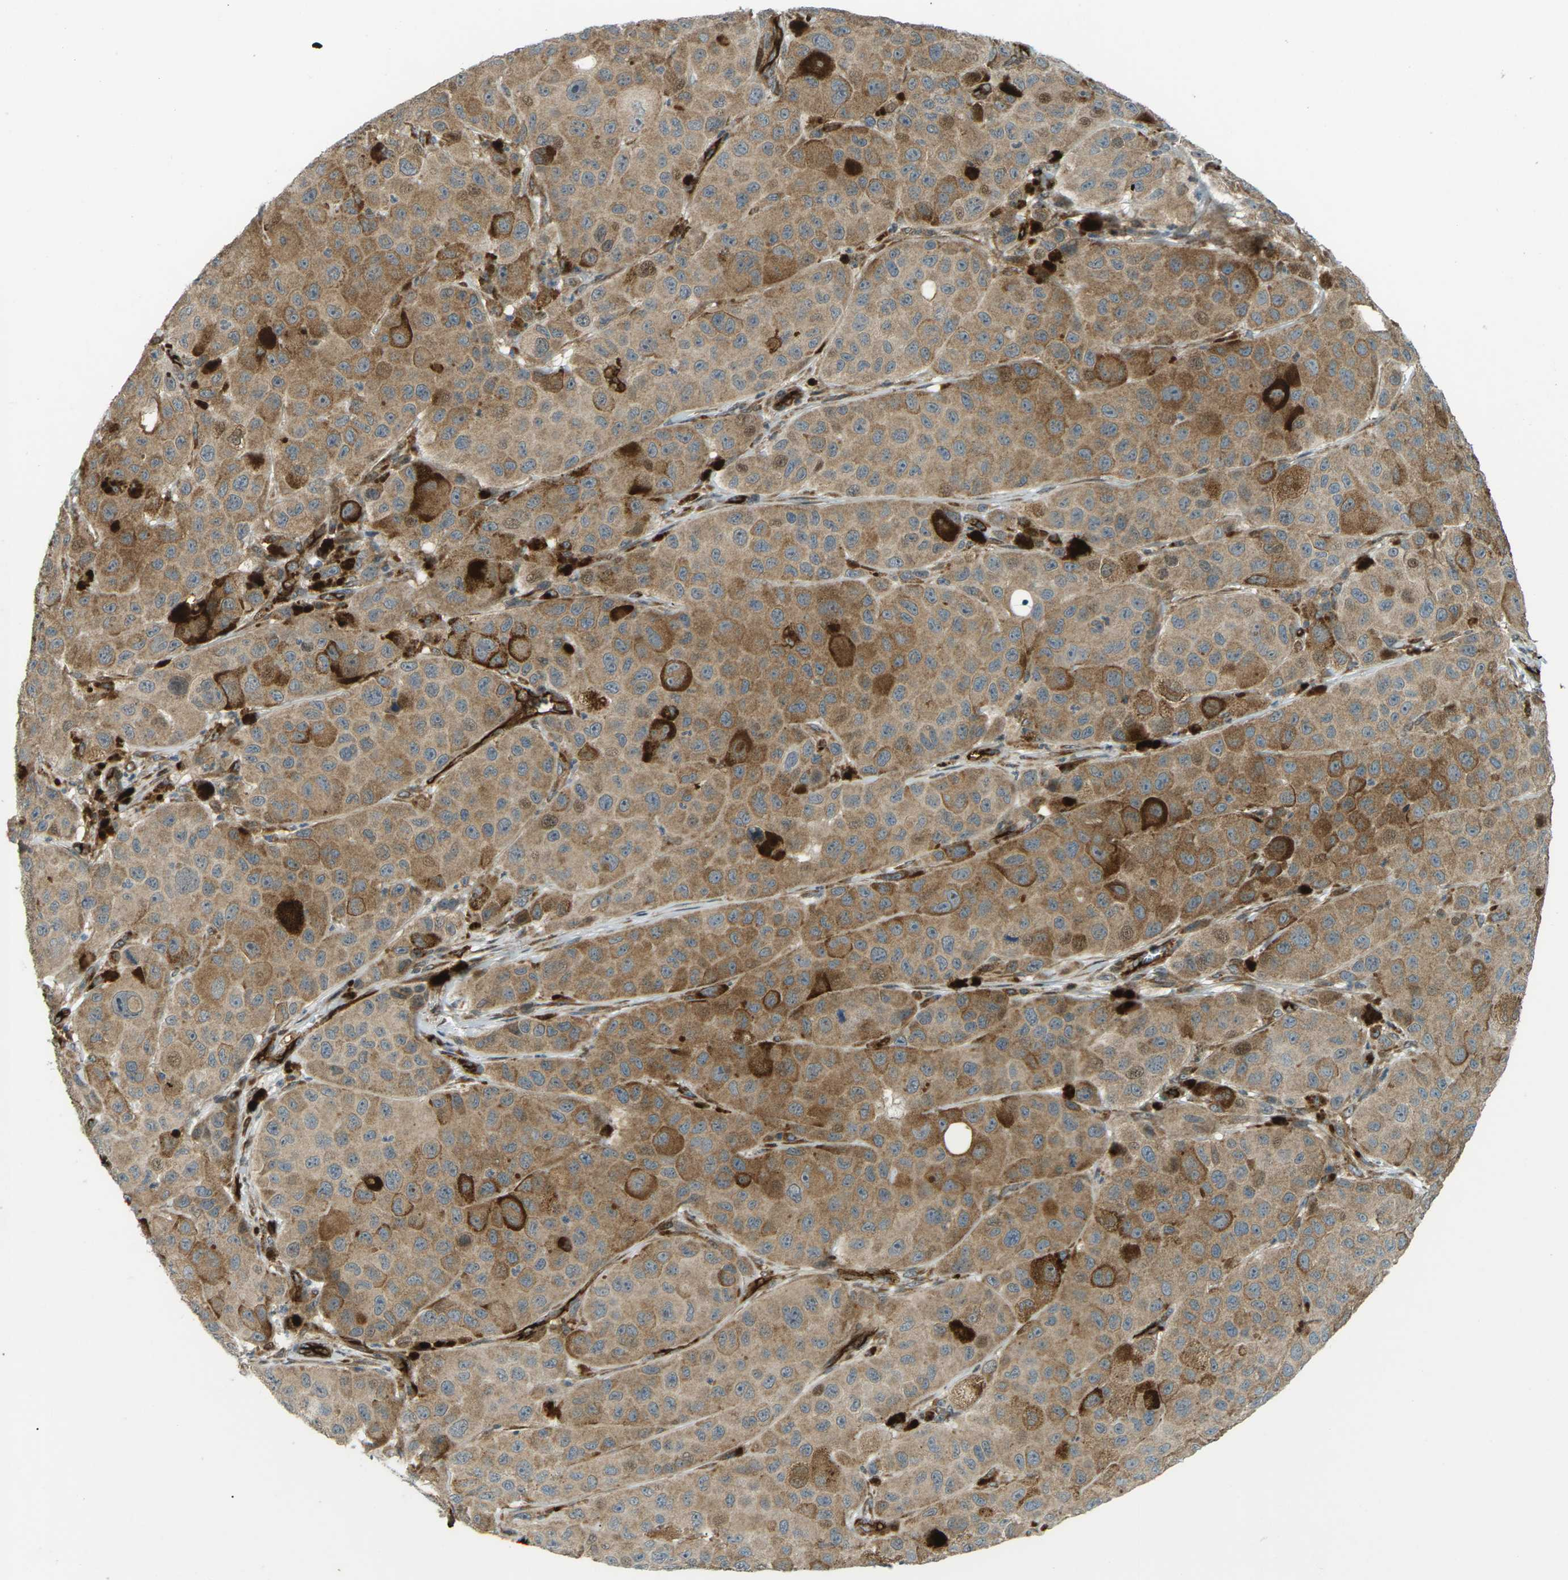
{"staining": {"intensity": "moderate", "quantity": ">75%", "location": "cytoplasmic/membranous"}, "tissue": "melanoma", "cell_type": "Tumor cells", "image_type": "cancer", "snomed": [{"axis": "morphology", "description": "Malignant melanoma, NOS"}, {"axis": "topography", "description": "Skin"}], "caption": "The immunohistochemical stain highlights moderate cytoplasmic/membranous expression in tumor cells of melanoma tissue.", "gene": "S1PR1", "patient": {"sex": "male", "age": 96}}